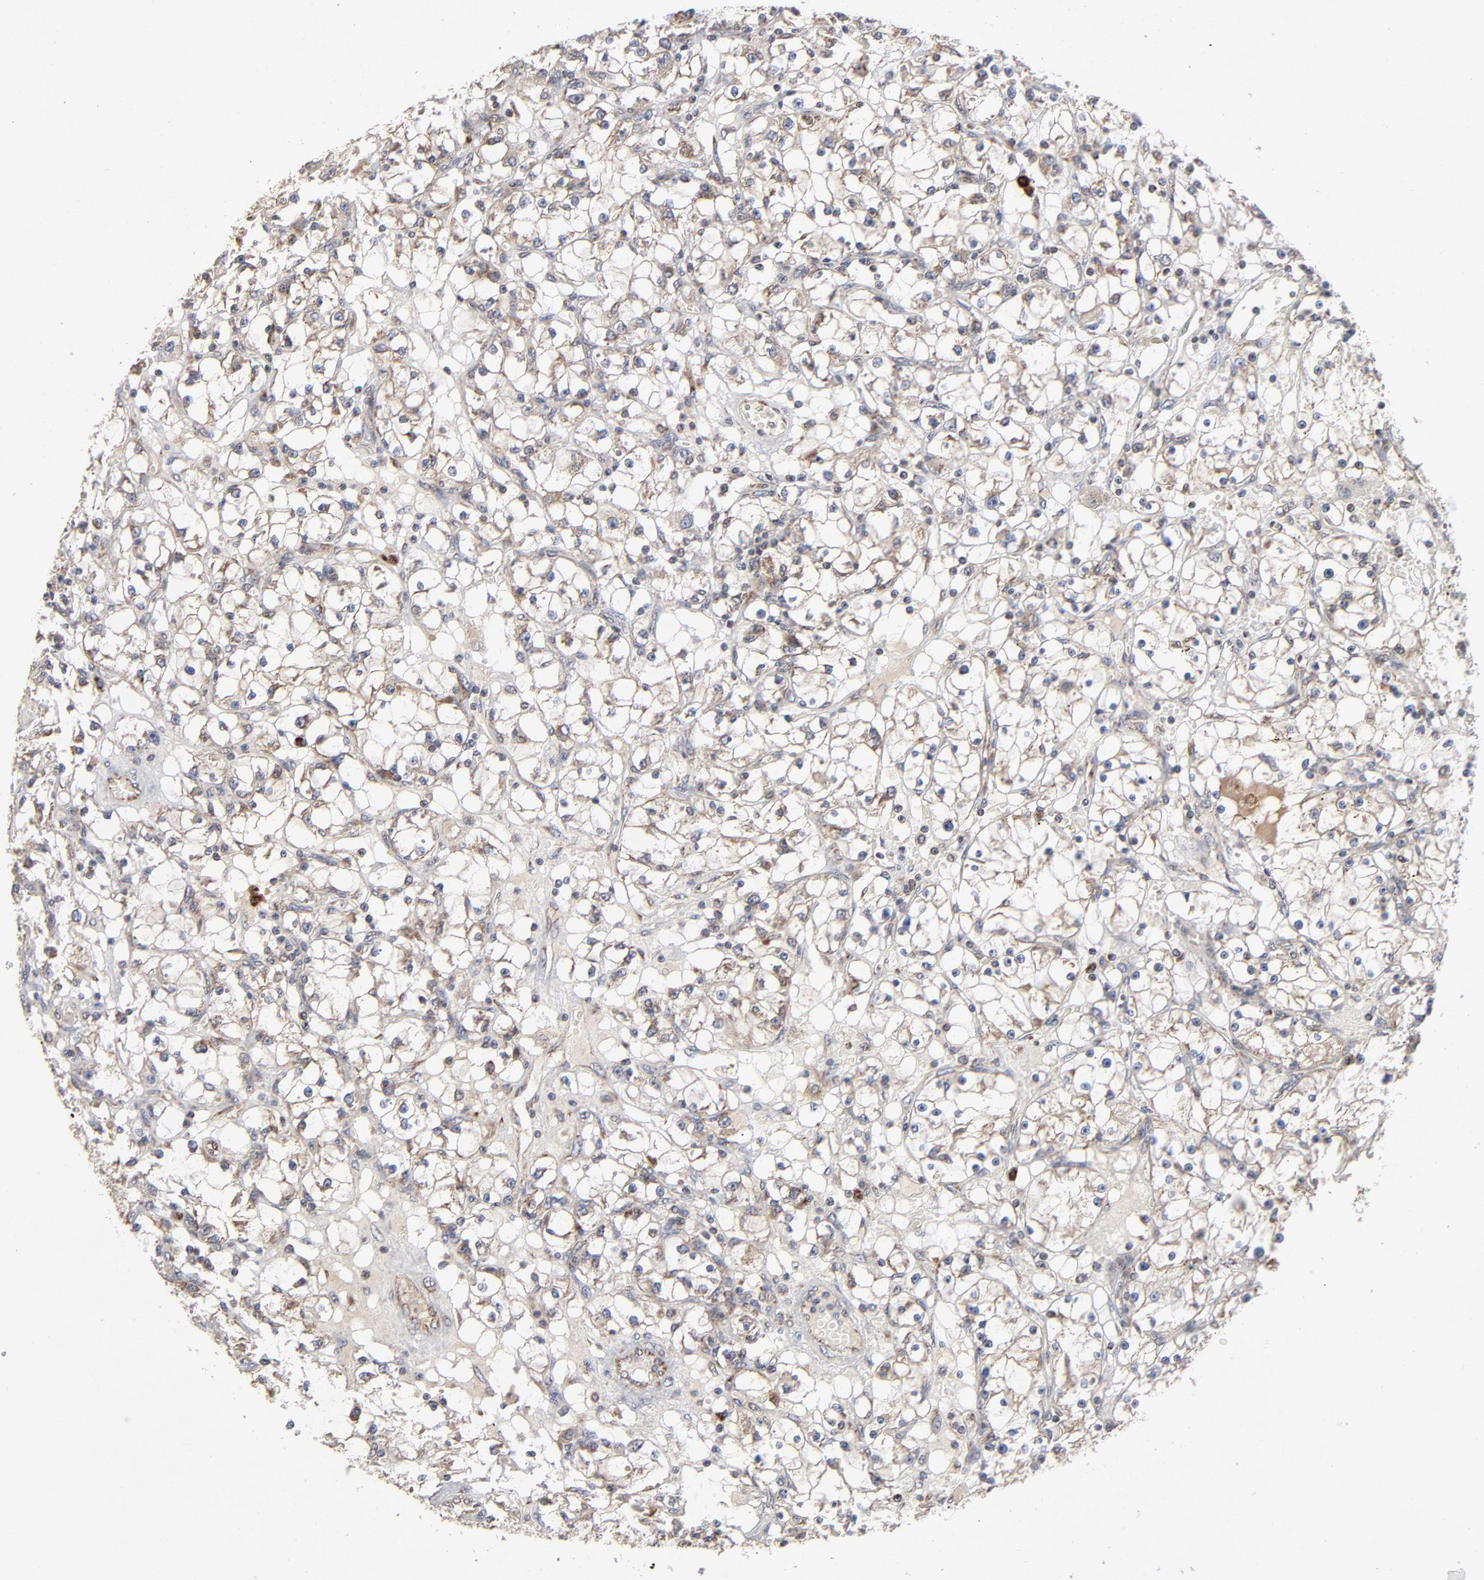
{"staining": {"intensity": "moderate", "quantity": "25%-75%", "location": "cytoplasmic/membranous"}, "tissue": "renal cancer", "cell_type": "Tumor cells", "image_type": "cancer", "snomed": [{"axis": "morphology", "description": "Adenocarcinoma, NOS"}, {"axis": "topography", "description": "Kidney"}], "caption": "The image shows a brown stain indicating the presence of a protein in the cytoplasmic/membranous of tumor cells in renal cancer (adenocarcinoma).", "gene": "ABLIM3", "patient": {"sex": "male", "age": 56}}